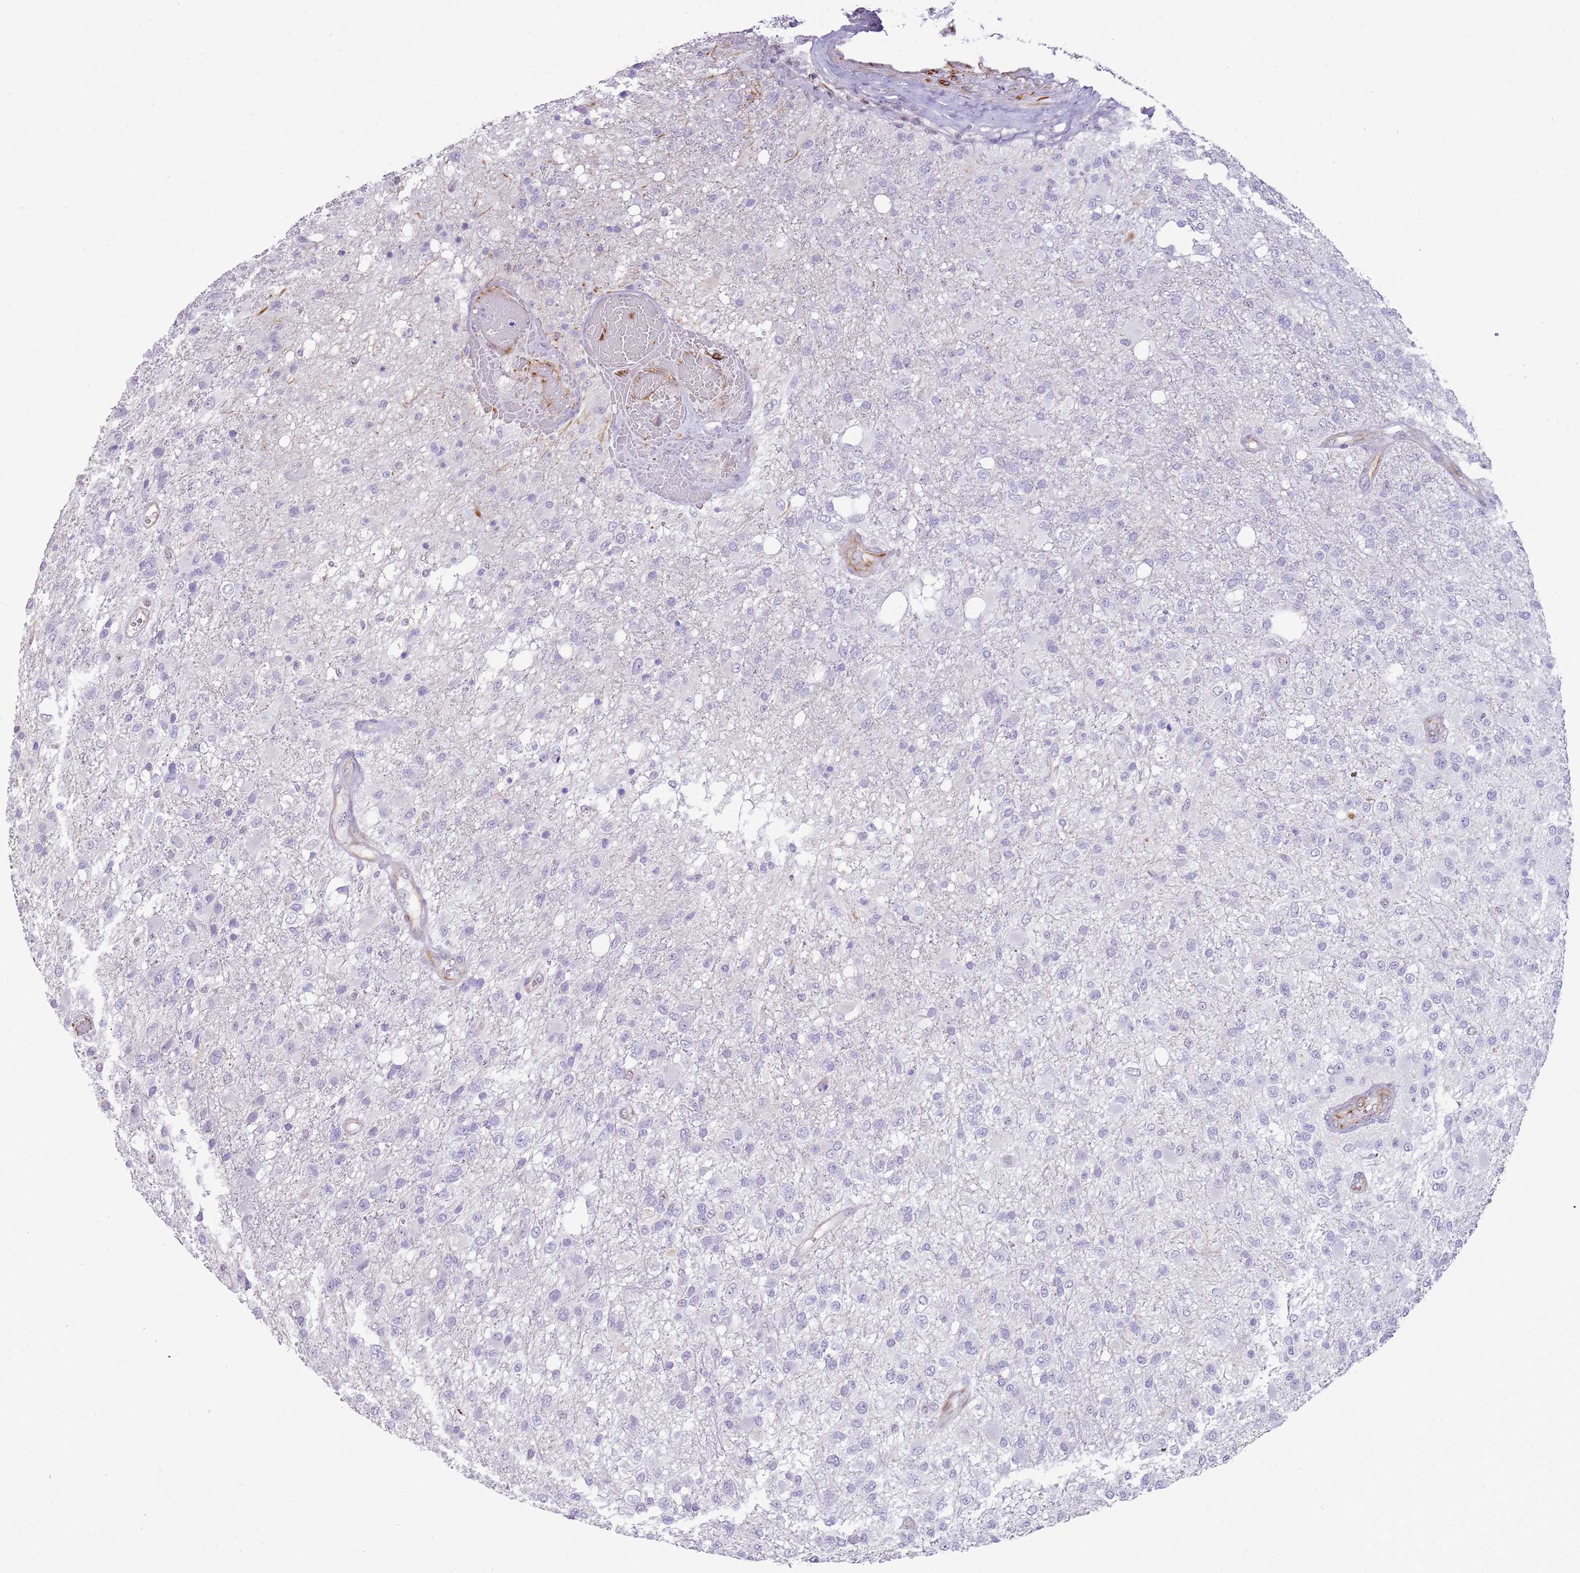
{"staining": {"intensity": "negative", "quantity": "none", "location": "none"}, "tissue": "glioma", "cell_type": "Tumor cells", "image_type": "cancer", "snomed": [{"axis": "morphology", "description": "Glioma, malignant, High grade"}, {"axis": "topography", "description": "Brain"}], "caption": "Tumor cells are negative for brown protein staining in glioma.", "gene": "NBPF3", "patient": {"sex": "female", "age": 74}}